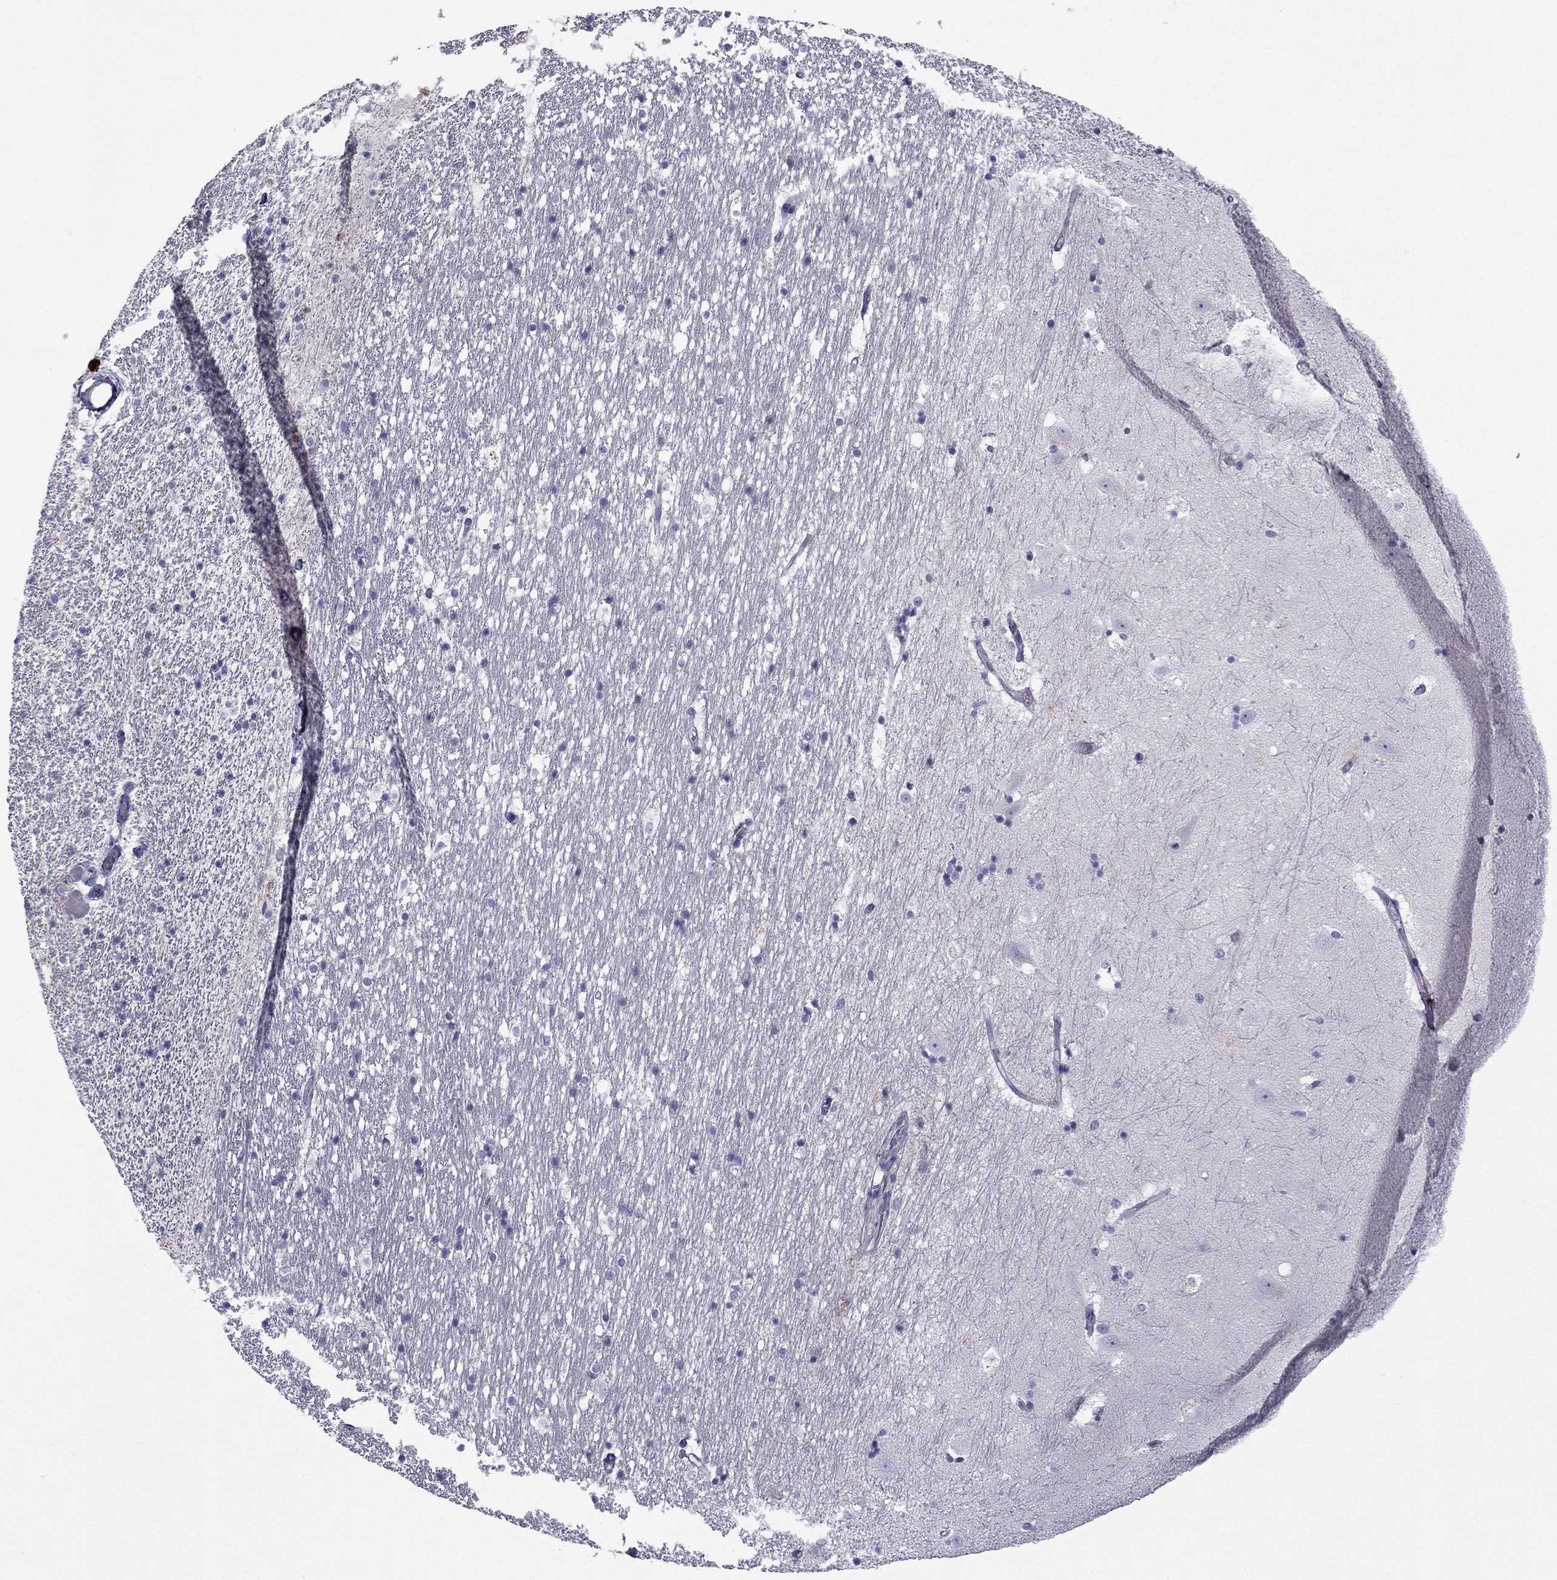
{"staining": {"intensity": "negative", "quantity": "none", "location": "none"}, "tissue": "hippocampus", "cell_type": "Glial cells", "image_type": "normal", "snomed": [{"axis": "morphology", "description": "Normal tissue, NOS"}, {"axis": "topography", "description": "Hippocampus"}], "caption": "IHC of unremarkable hippocampus exhibits no expression in glial cells.", "gene": "STOML3", "patient": {"sex": "male", "age": 49}}